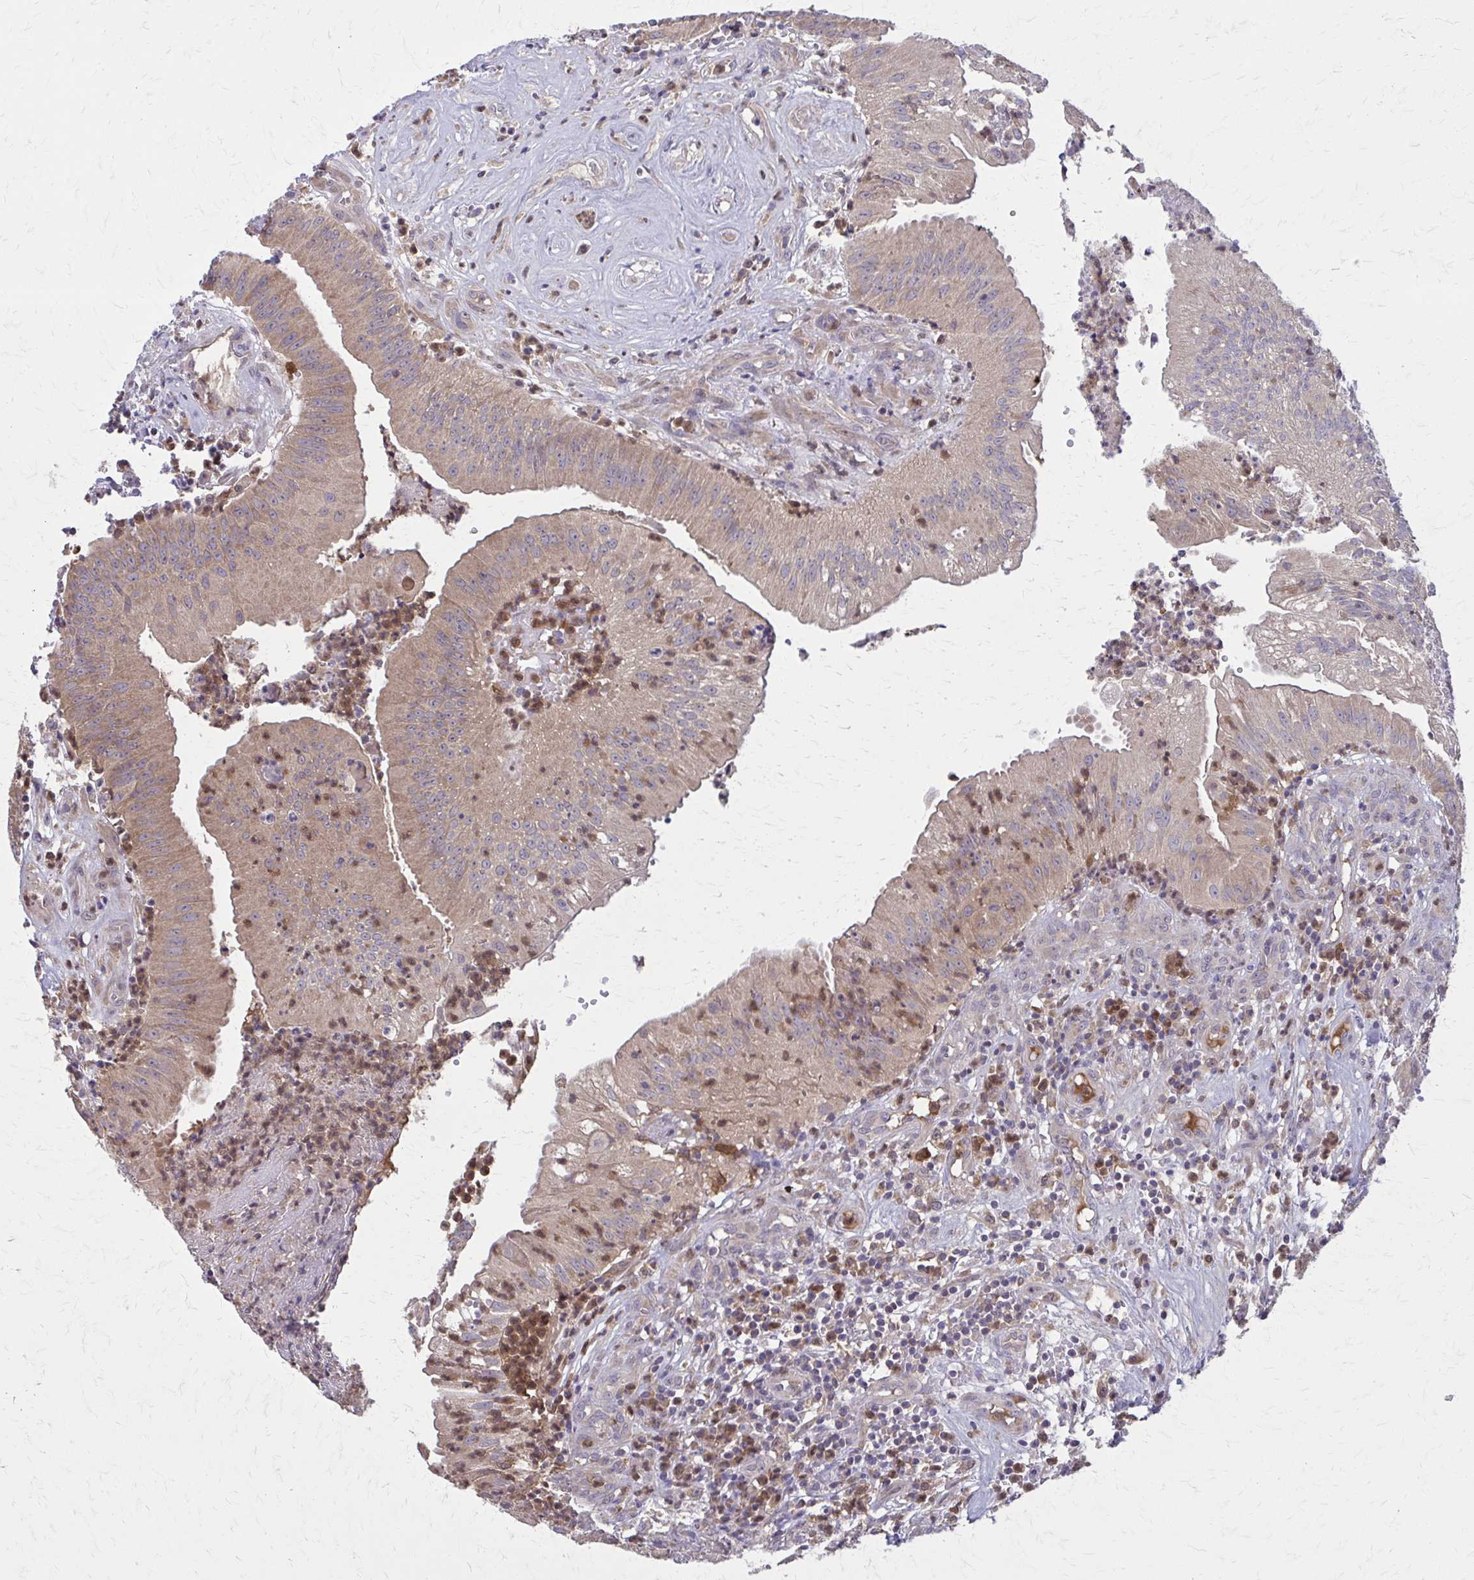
{"staining": {"intensity": "weak", "quantity": "25%-75%", "location": "cytoplasmic/membranous"}, "tissue": "head and neck cancer", "cell_type": "Tumor cells", "image_type": "cancer", "snomed": [{"axis": "morphology", "description": "Adenocarcinoma, NOS"}, {"axis": "topography", "description": "Head-Neck"}], "caption": "Human head and neck cancer (adenocarcinoma) stained for a protein (brown) exhibits weak cytoplasmic/membranous positive expression in approximately 25%-75% of tumor cells.", "gene": "NRBF2", "patient": {"sex": "male", "age": 44}}